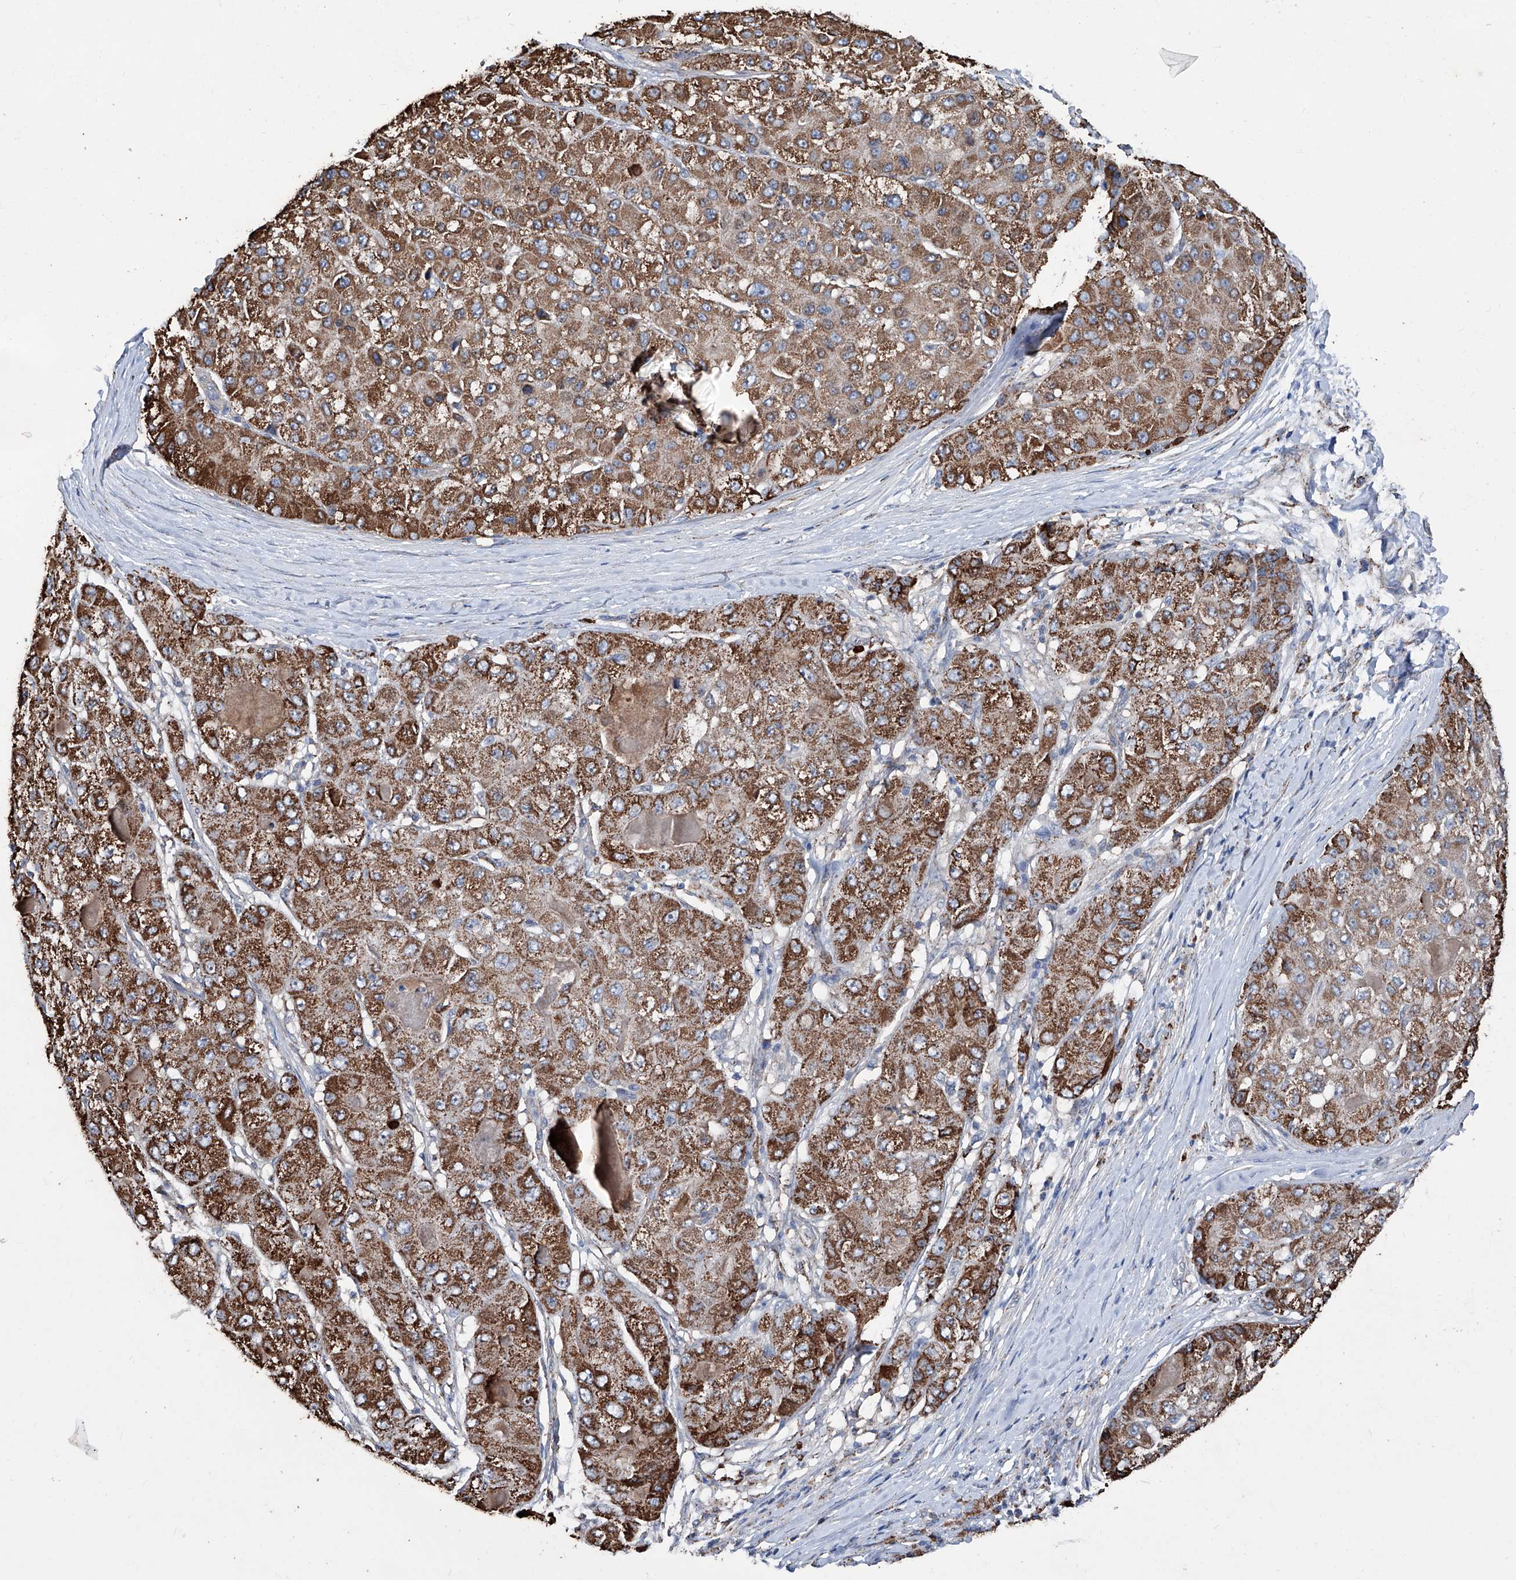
{"staining": {"intensity": "strong", "quantity": ">75%", "location": "cytoplasmic/membranous"}, "tissue": "liver cancer", "cell_type": "Tumor cells", "image_type": "cancer", "snomed": [{"axis": "morphology", "description": "Carcinoma, Hepatocellular, NOS"}, {"axis": "topography", "description": "Liver"}], "caption": "Immunohistochemistry (DAB (3,3'-diaminobenzidine)) staining of hepatocellular carcinoma (liver) displays strong cytoplasmic/membranous protein positivity in approximately >75% of tumor cells.", "gene": "NHS", "patient": {"sex": "male", "age": 80}}